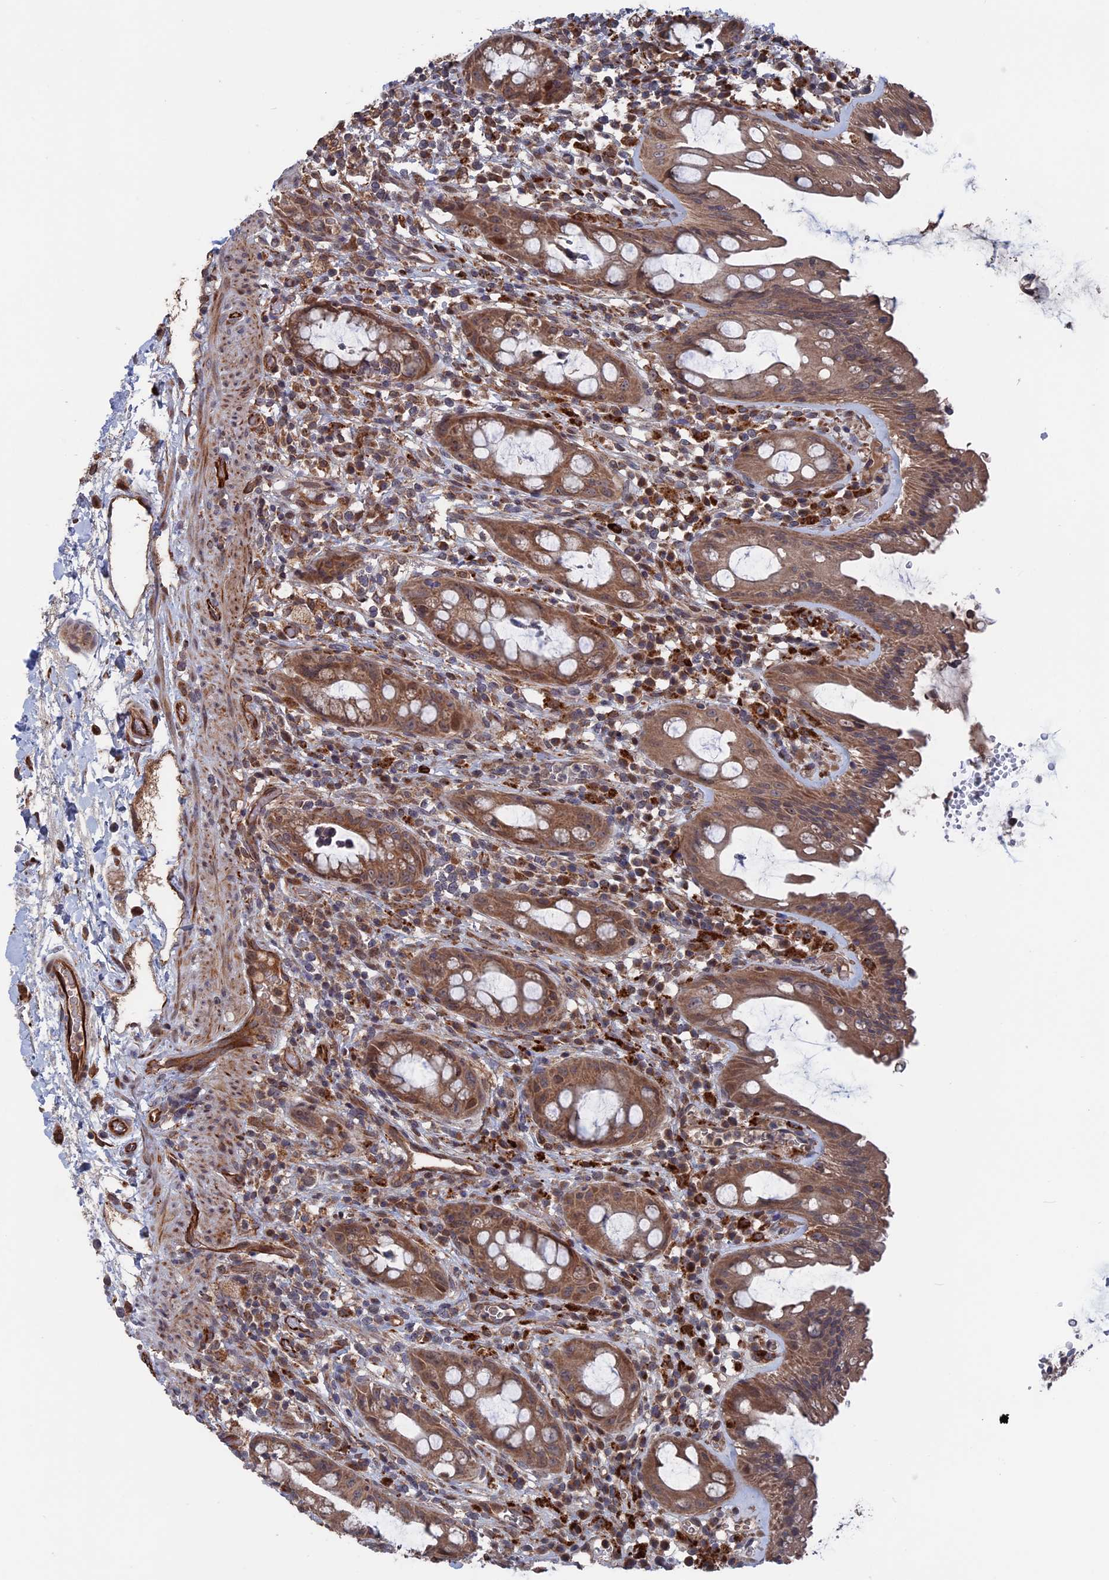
{"staining": {"intensity": "moderate", "quantity": ">75%", "location": "cytoplasmic/membranous"}, "tissue": "rectum", "cell_type": "Glandular cells", "image_type": "normal", "snomed": [{"axis": "morphology", "description": "Normal tissue, NOS"}, {"axis": "topography", "description": "Rectum"}], "caption": "Immunohistochemistry (IHC) (DAB) staining of unremarkable rectum shows moderate cytoplasmic/membranous protein positivity in about >75% of glandular cells. (IHC, brightfield microscopy, high magnification).", "gene": "PLA2G15", "patient": {"sex": "female", "age": 57}}